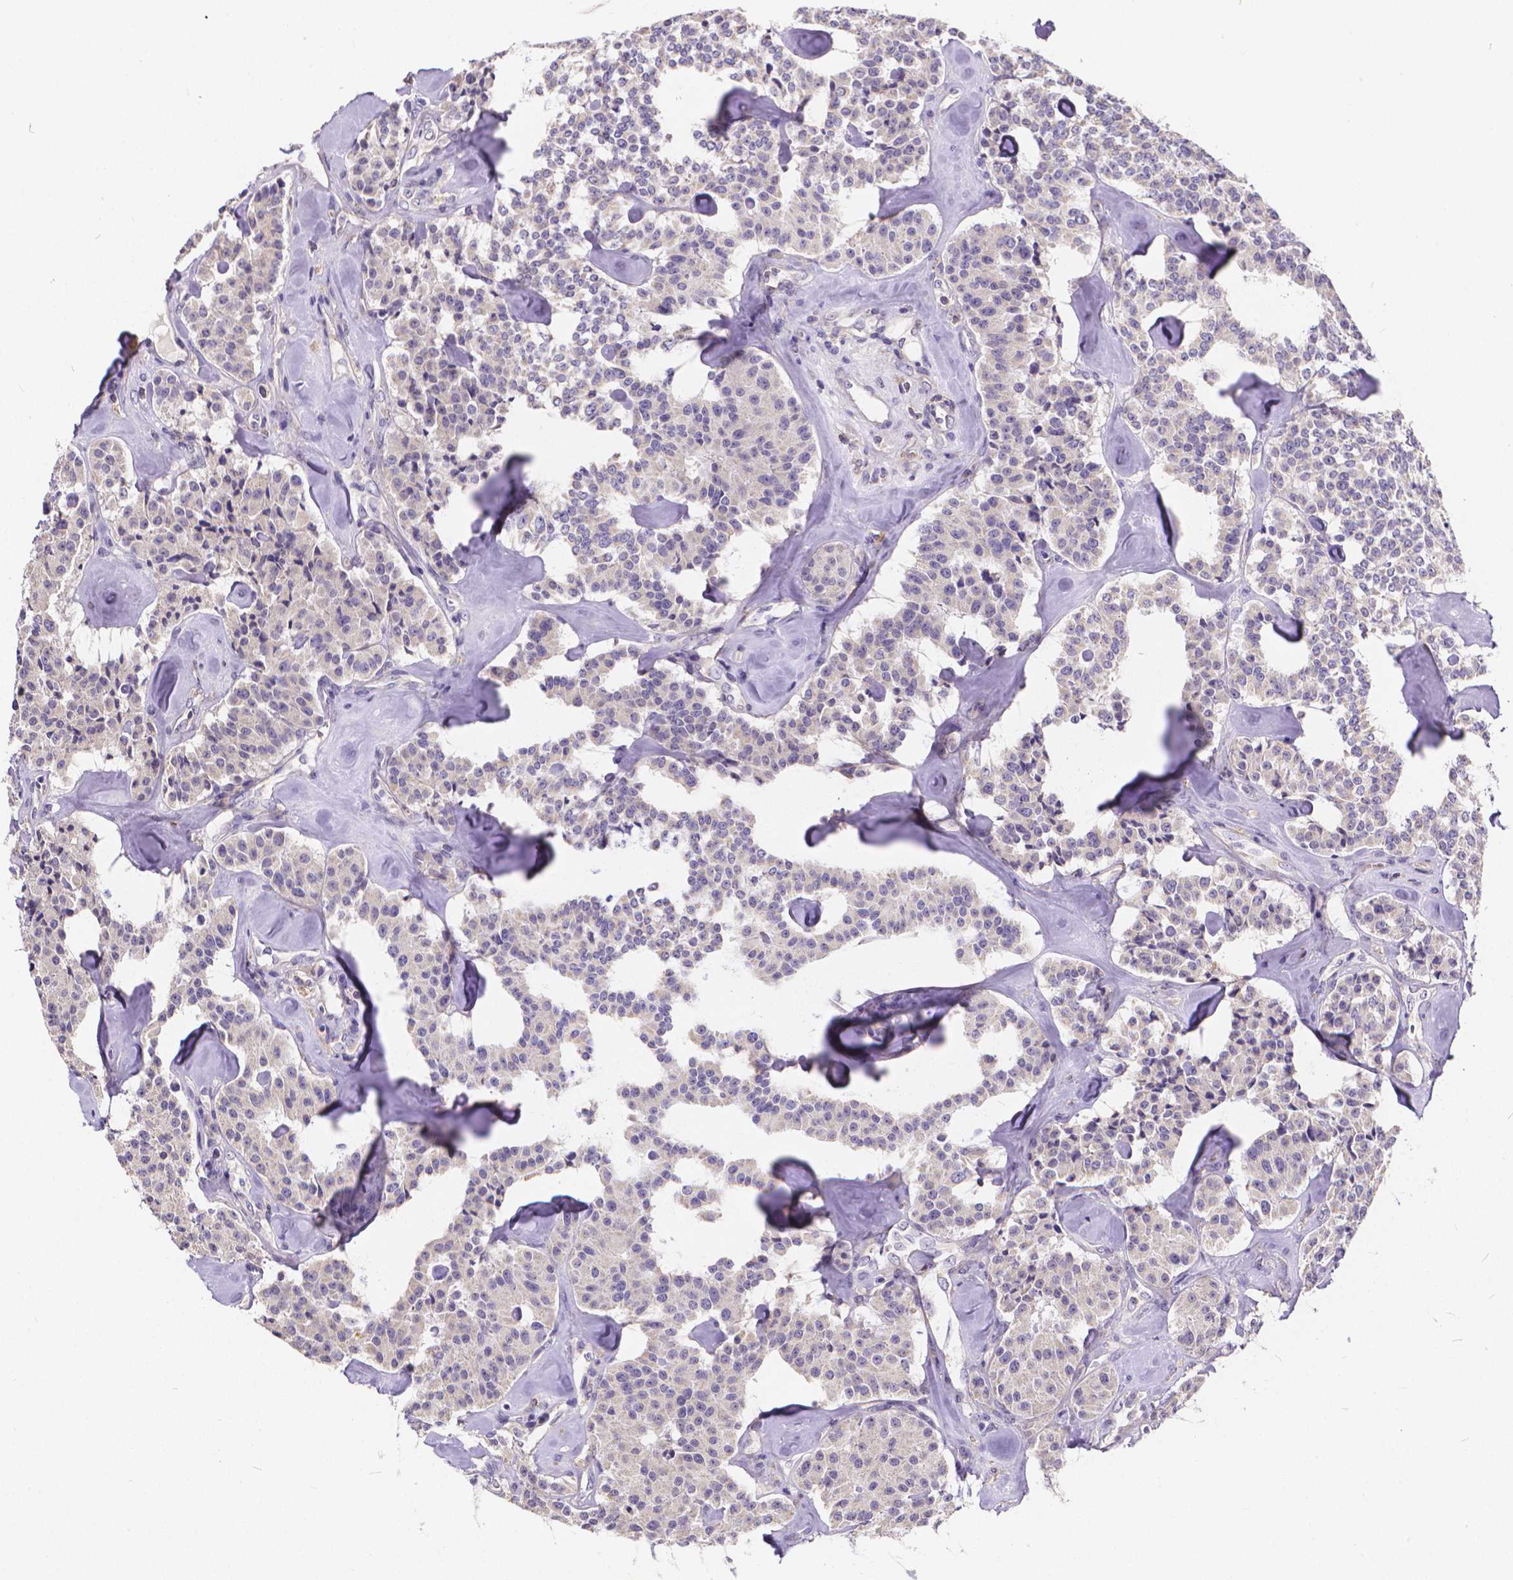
{"staining": {"intensity": "negative", "quantity": "none", "location": "none"}, "tissue": "carcinoid", "cell_type": "Tumor cells", "image_type": "cancer", "snomed": [{"axis": "morphology", "description": "Carcinoid, malignant, NOS"}, {"axis": "topography", "description": "Pancreas"}], "caption": "Tumor cells show no significant positivity in carcinoid (malignant). (DAB immunohistochemistry with hematoxylin counter stain).", "gene": "GLRB", "patient": {"sex": "male", "age": 41}}